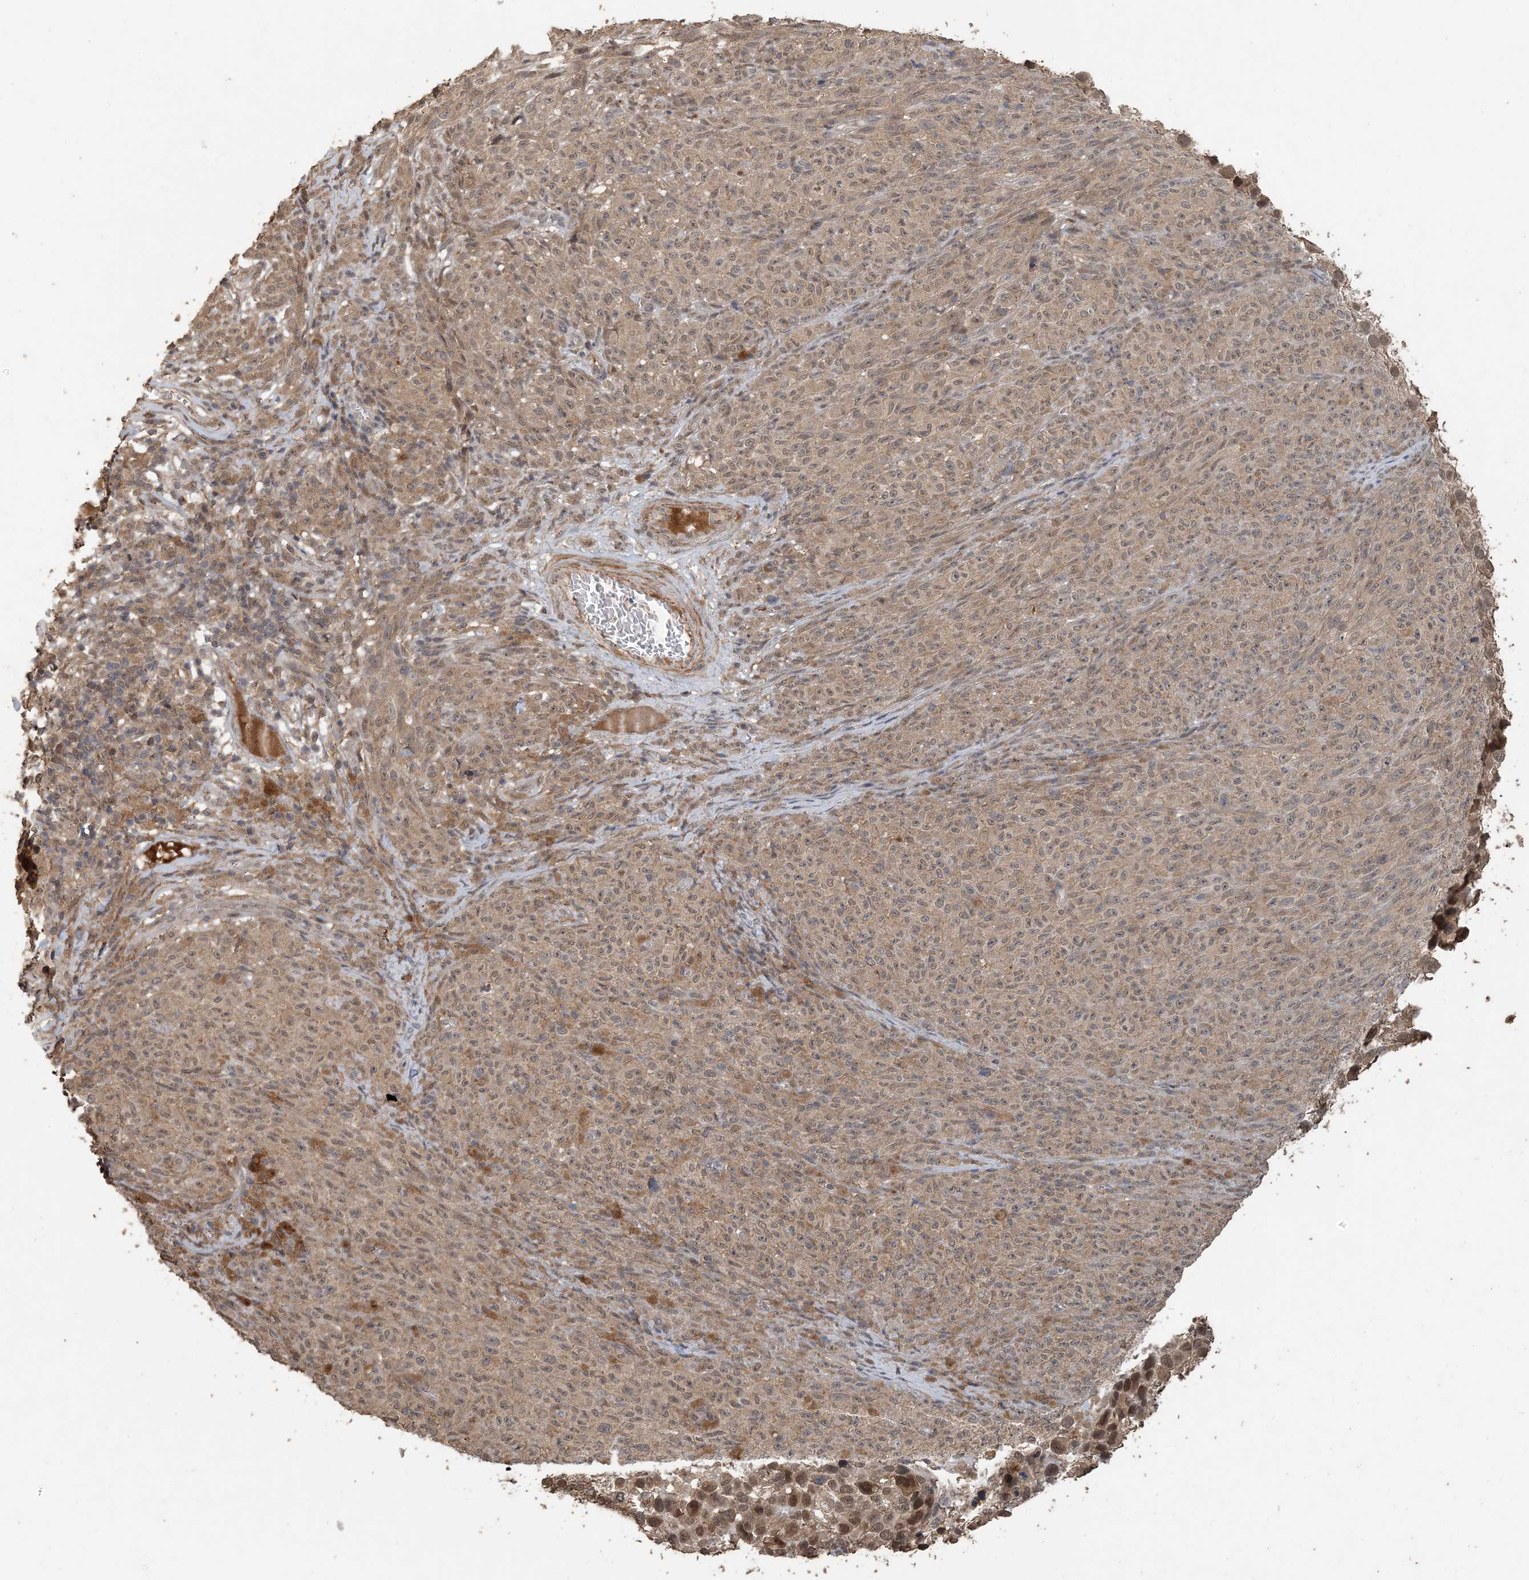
{"staining": {"intensity": "weak", "quantity": ">75%", "location": "cytoplasmic/membranous,nuclear"}, "tissue": "melanoma", "cell_type": "Tumor cells", "image_type": "cancer", "snomed": [{"axis": "morphology", "description": "Malignant melanoma, NOS"}, {"axis": "topography", "description": "Skin"}], "caption": "Protein expression analysis of malignant melanoma exhibits weak cytoplasmic/membranous and nuclear expression in about >75% of tumor cells. (Brightfield microscopy of DAB IHC at high magnification).", "gene": "ZC3H12A", "patient": {"sex": "female", "age": 82}}